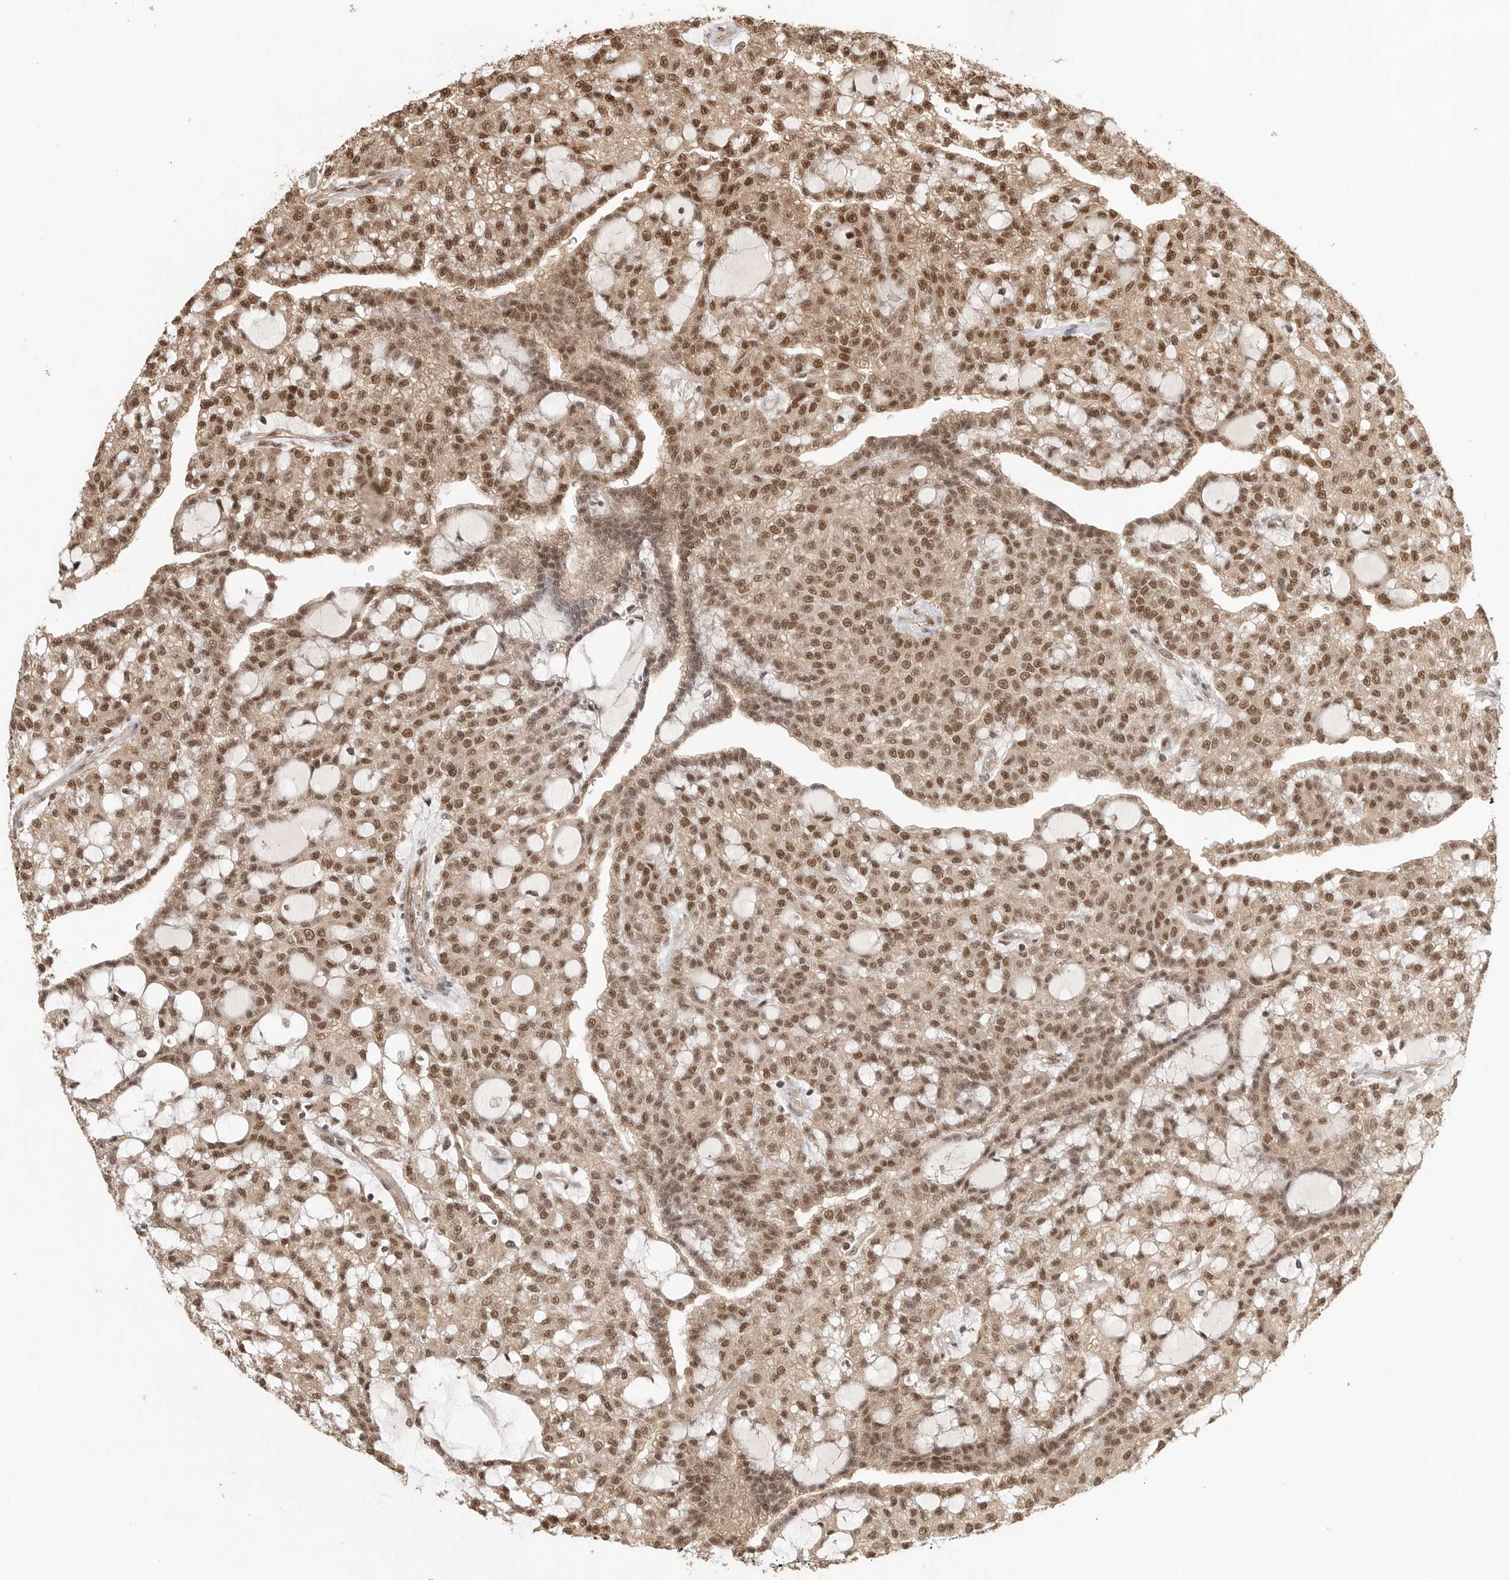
{"staining": {"intensity": "moderate", "quantity": ">75%", "location": "cytoplasmic/membranous,nuclear"}, "tissue": "renal cancer", "cell_type": "Tumor cells", "image_type": "cancer", "snomed": [{"axis": "morphology", "description": "Adenocarcinoma, NOS"}, {"axis": "topography", "description": "Kidney"}], "caption": "Immunohistochemical staining of human renal cancer shows medium levels of moderate cytoplasmic/membranous and nuclear expression in approximately >75% of tumor cells.", "gene": "DFFA", "patient": {"sex": "male", "age": 63}}